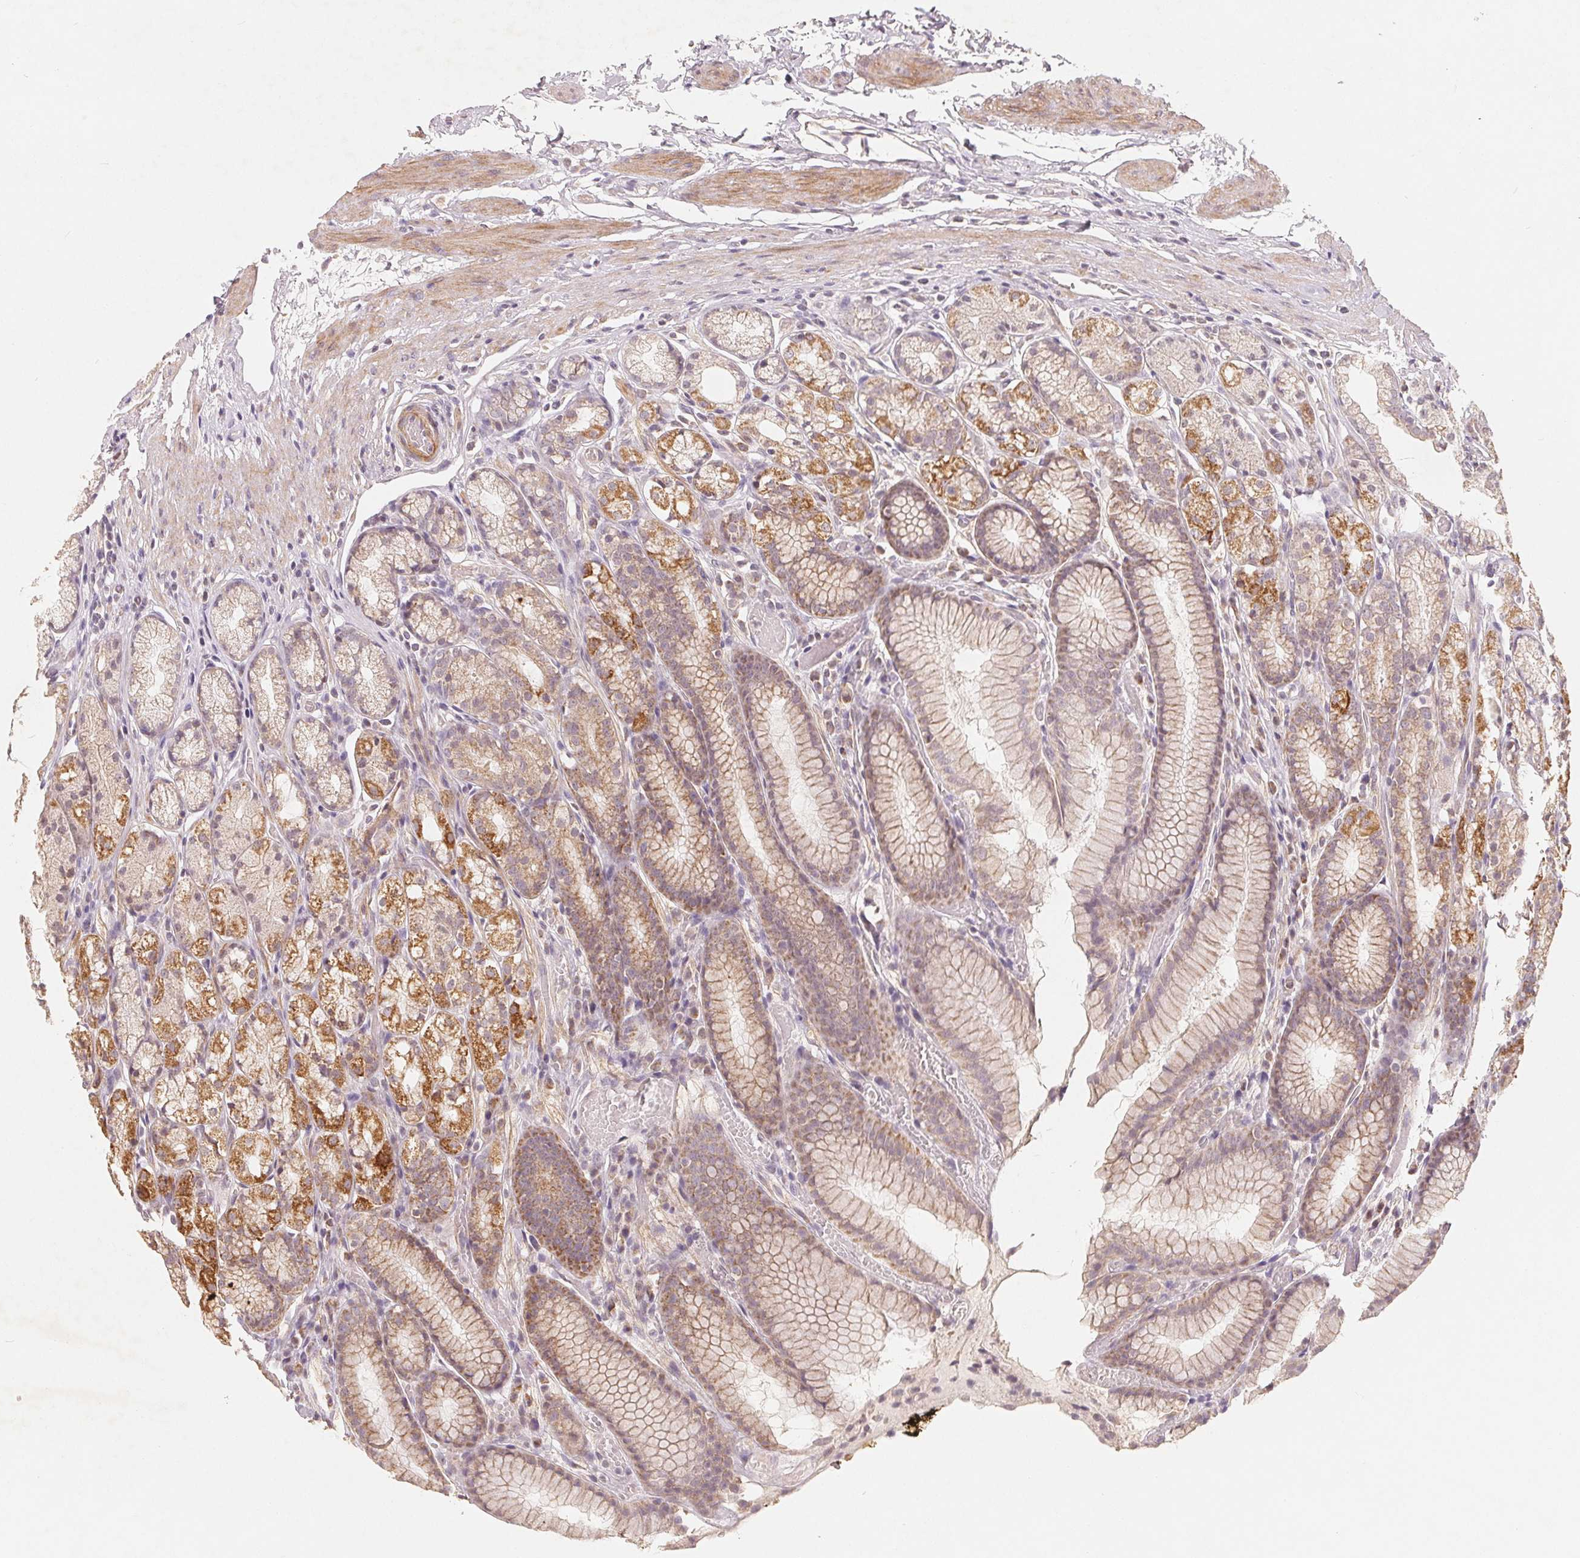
{"staining": {"intensity": "moderate", "quantity": "25%-75%", "location": "cytoplasmic/membranous"}, "tissue": "stomach", "cell_type": "Glandular cells", "image_type": "normal", "snomed": [{"axis": "morphology", "description": "Normal tissue, NOS"}, {"axis": "topography", "description": "Stomach"}], "caption": "Glandular cells display moderate cytoplasmic/membranous expression in about 25%-75% of cells in normal stomach. Nuclei are stained in blue.", "gene": "GHITM", "patient": {"sex": "male", "age": 70}}